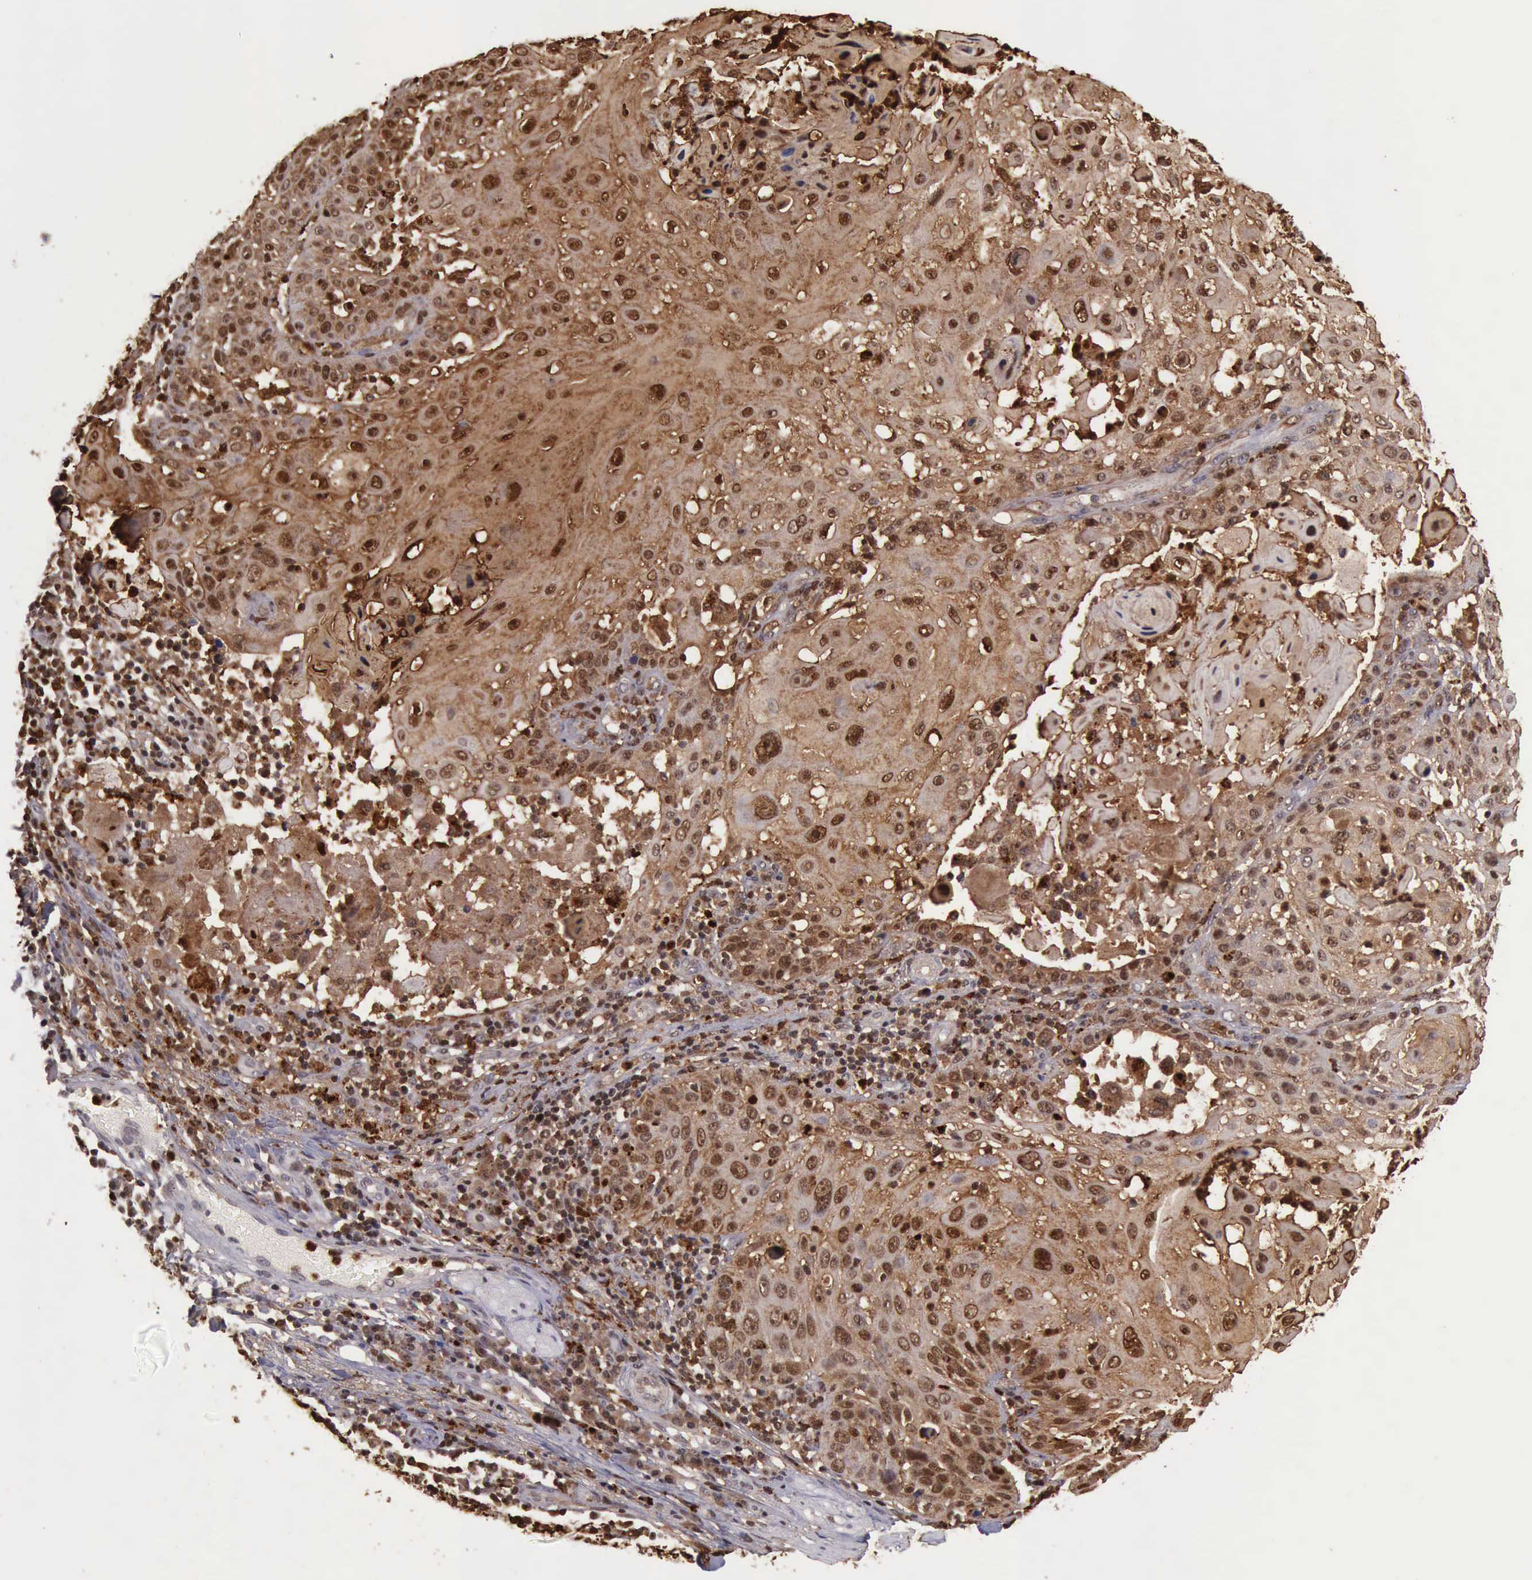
{"staining": {"intensity": "strong", "quantity": ">75%", "location": "cytoplasmic/membranous,nuclear"}, "tissue": "skin cancer", "cell_type": "Tumor cells", "image_type": "cancer", "snomed": [{"axis": "morphology", "description": "Squamous cell carcinoma, NOS"}, {"axis": "topography", "description": "Skin"}], "caption": "Skin squamous cell carcinoma stained with immunohistochemistry (IHC) exhibits strong cytoplasmic/membranous and nuclear positivity in about >75% of tumor cells. Nuclei are stained in blue.", "gene": "CSTA", "patient": {"sex": "female", "age": 89}}